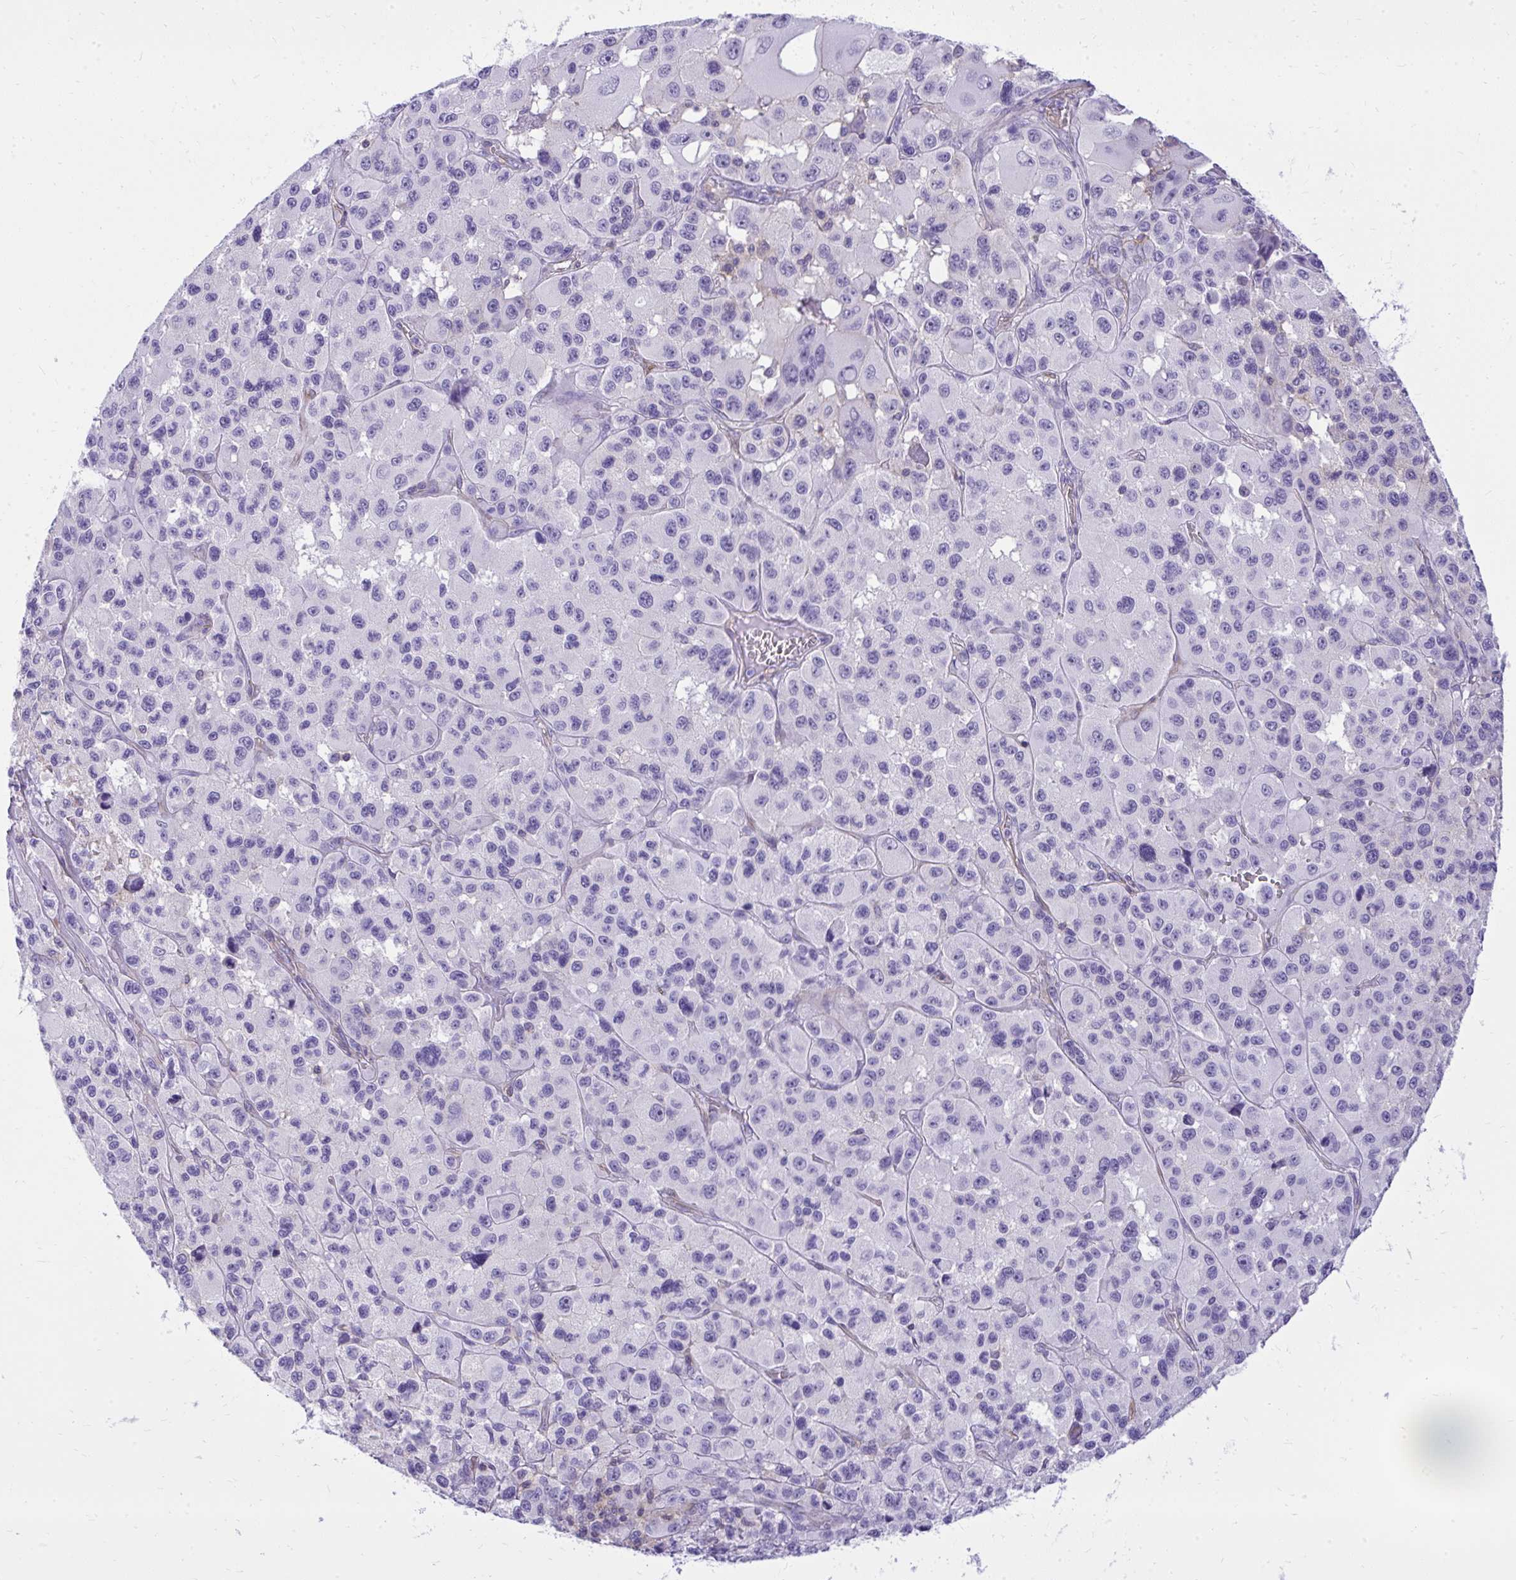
{"staining": {"intensity": "negative", "quantity": "none", "location": "none"}, "tissue": "melanoma", "cell_type": "Tumor cells", "image_type": "cancer", "snomed": [{"axis": "morphology", "description": "Malignant melanoma, Metastatic site"}, {"axis": "topography", "description": "Lymph node"}], "caption": "Immunohistochemistry (IHC) photomicrograph of human malignant melanoma (metastatic site) stained for a protein (brown), which shows no positivity in tumor cells. The staining was performed using DAB (3,3'-diaminobenzidine) to visualize the protein expression in brown, while the nuclei were stained in blue with hematoxylin (Magnification: 20x).", "gene": "GPRIN3", "patient": {"sex": "female", "age": 65}}